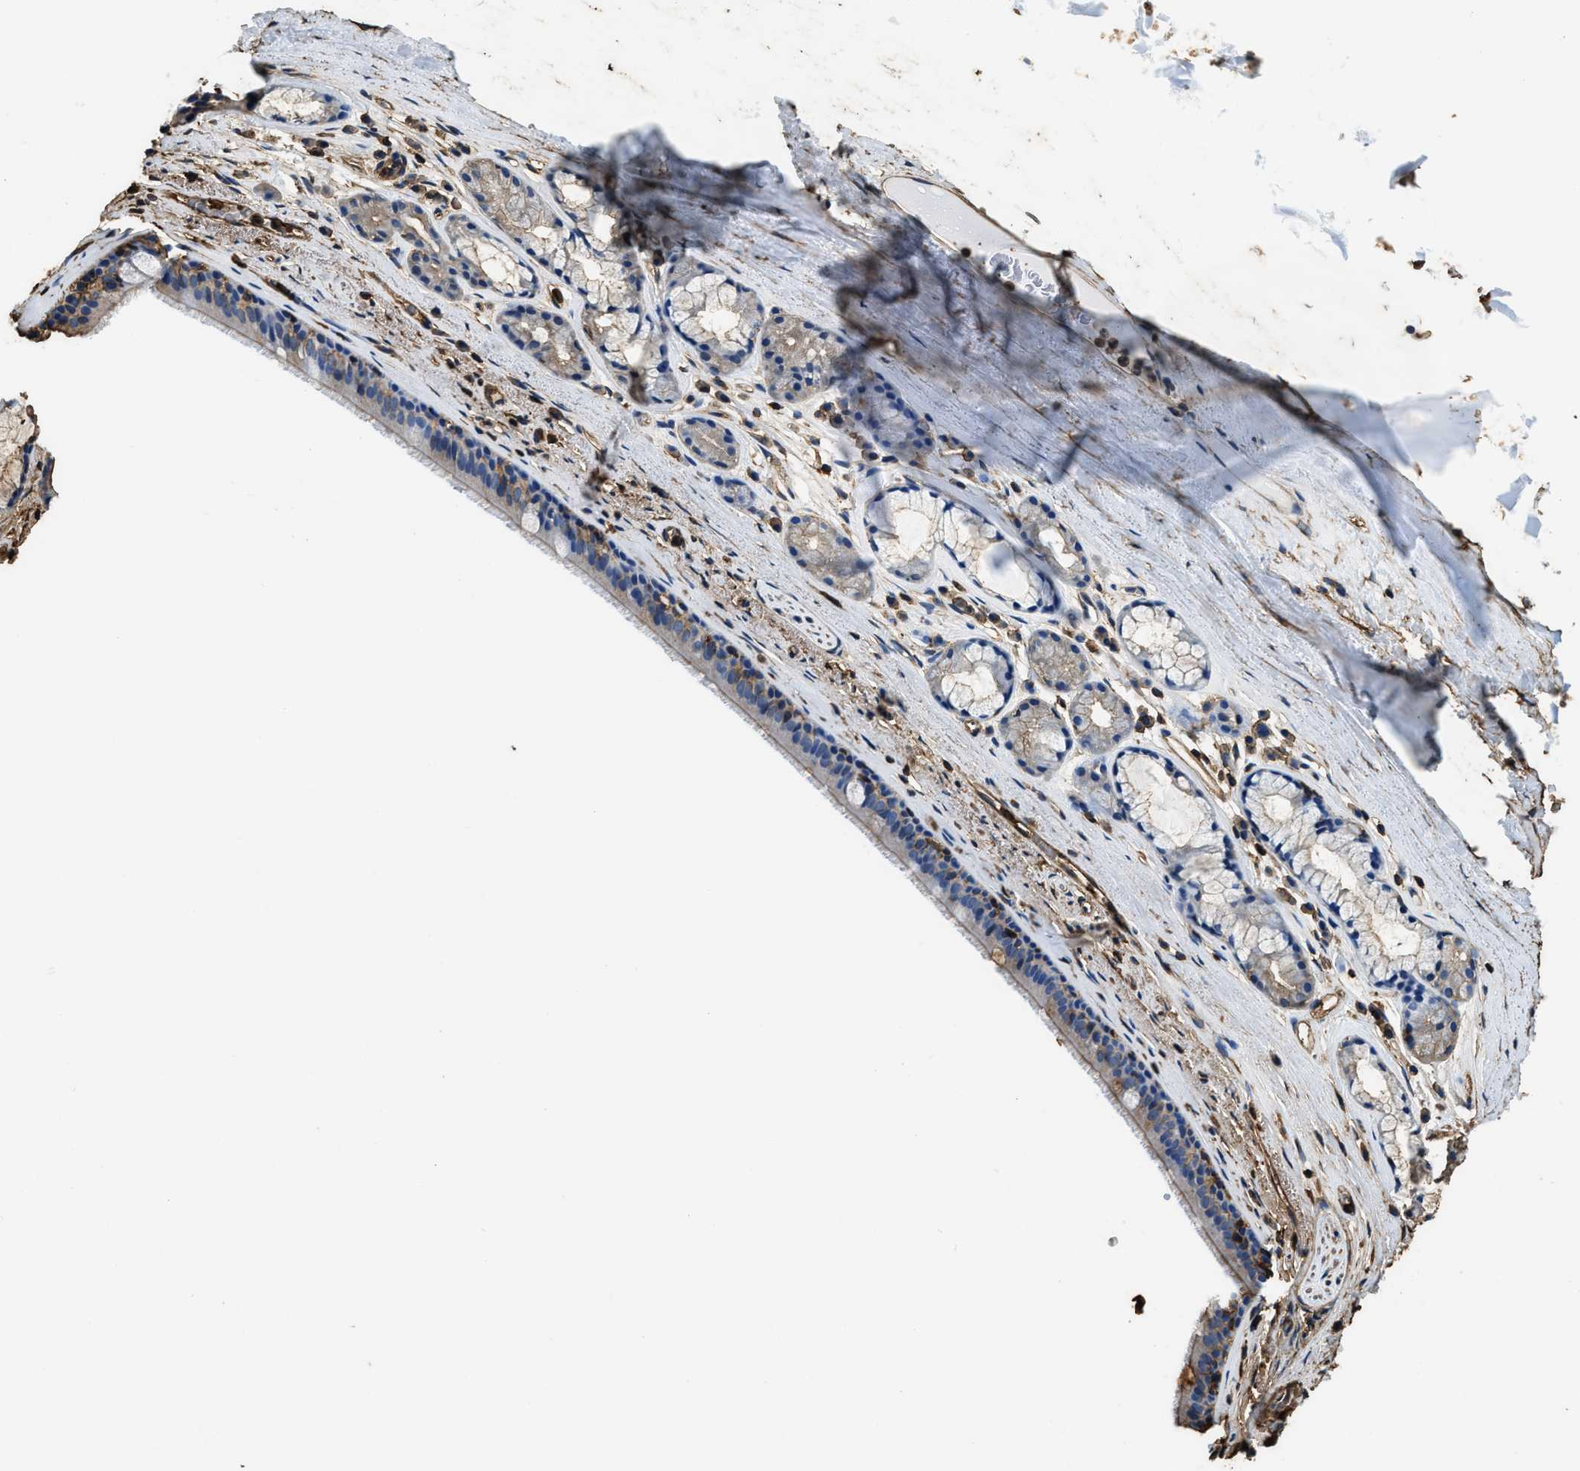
{"staining": {"intensity": "moderate", "quantity": "25%-75%", "location": "cytoplasmic/membranous"}, "tissue": "bronchus", "cell_type": "Respiratory epithelial cells", "image_type": "normal", "snomed": [{"axis": "morphology", "description": "Normal tissue, NOS"}, {"axis": "topography", "description": "Cartilage tissue"}], "caption": "Immunohistochemistry of benign bronchus exhibits medium levels of moderate cytoplasmic/membranous staining in approximately 25%-75% of respiratory epithelial cells.", "gene": "ACCS", "patient": {"sex": "female", "age": 63}}